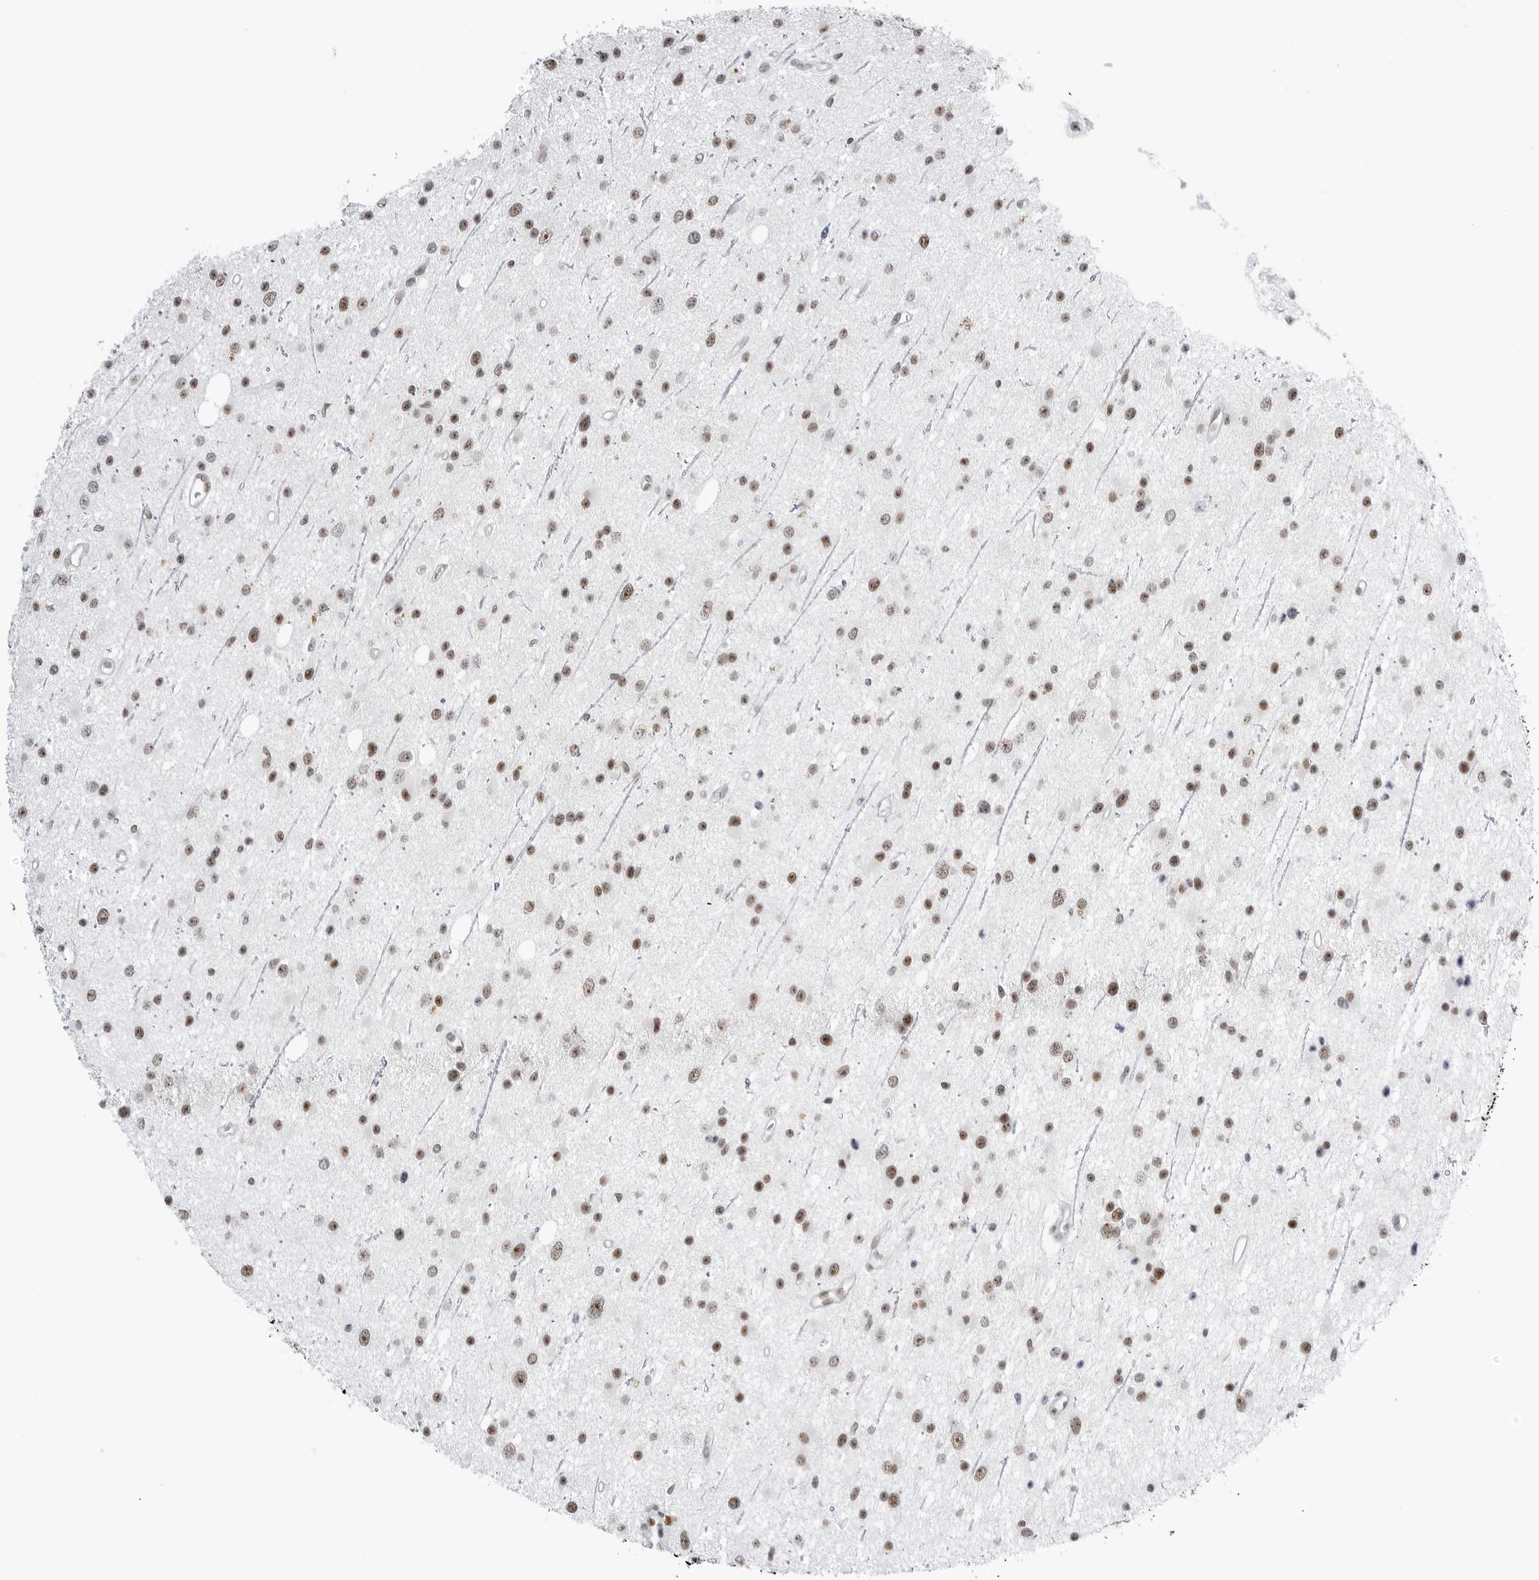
{"staining": {"intensity": "moderate", "quantity": ">75%", "location": "nuclear"}, "tissue": "glioma", "cell_type": "Tumor cells", "image_type": "cancer", "snomed": [{"axis": "morphology", "description": "Glioma, malignant, Low grade"}, {"axis": "topography", "description": "Cerebral cortex"}], "caption": "Immunohistochemical staining of human malignant glioma (low-grade) demonstrates medium levels of moderate nuclear protein positivity in about >75% of tumor cells. (Stains: DAB (3,3'-diaminobenzidine) in brown, nuclei in blue, Microscopy: brightfield microscopy at high magnification).", "gene": "WRAP53", "patient": {"sex": "female", "age": 39}}